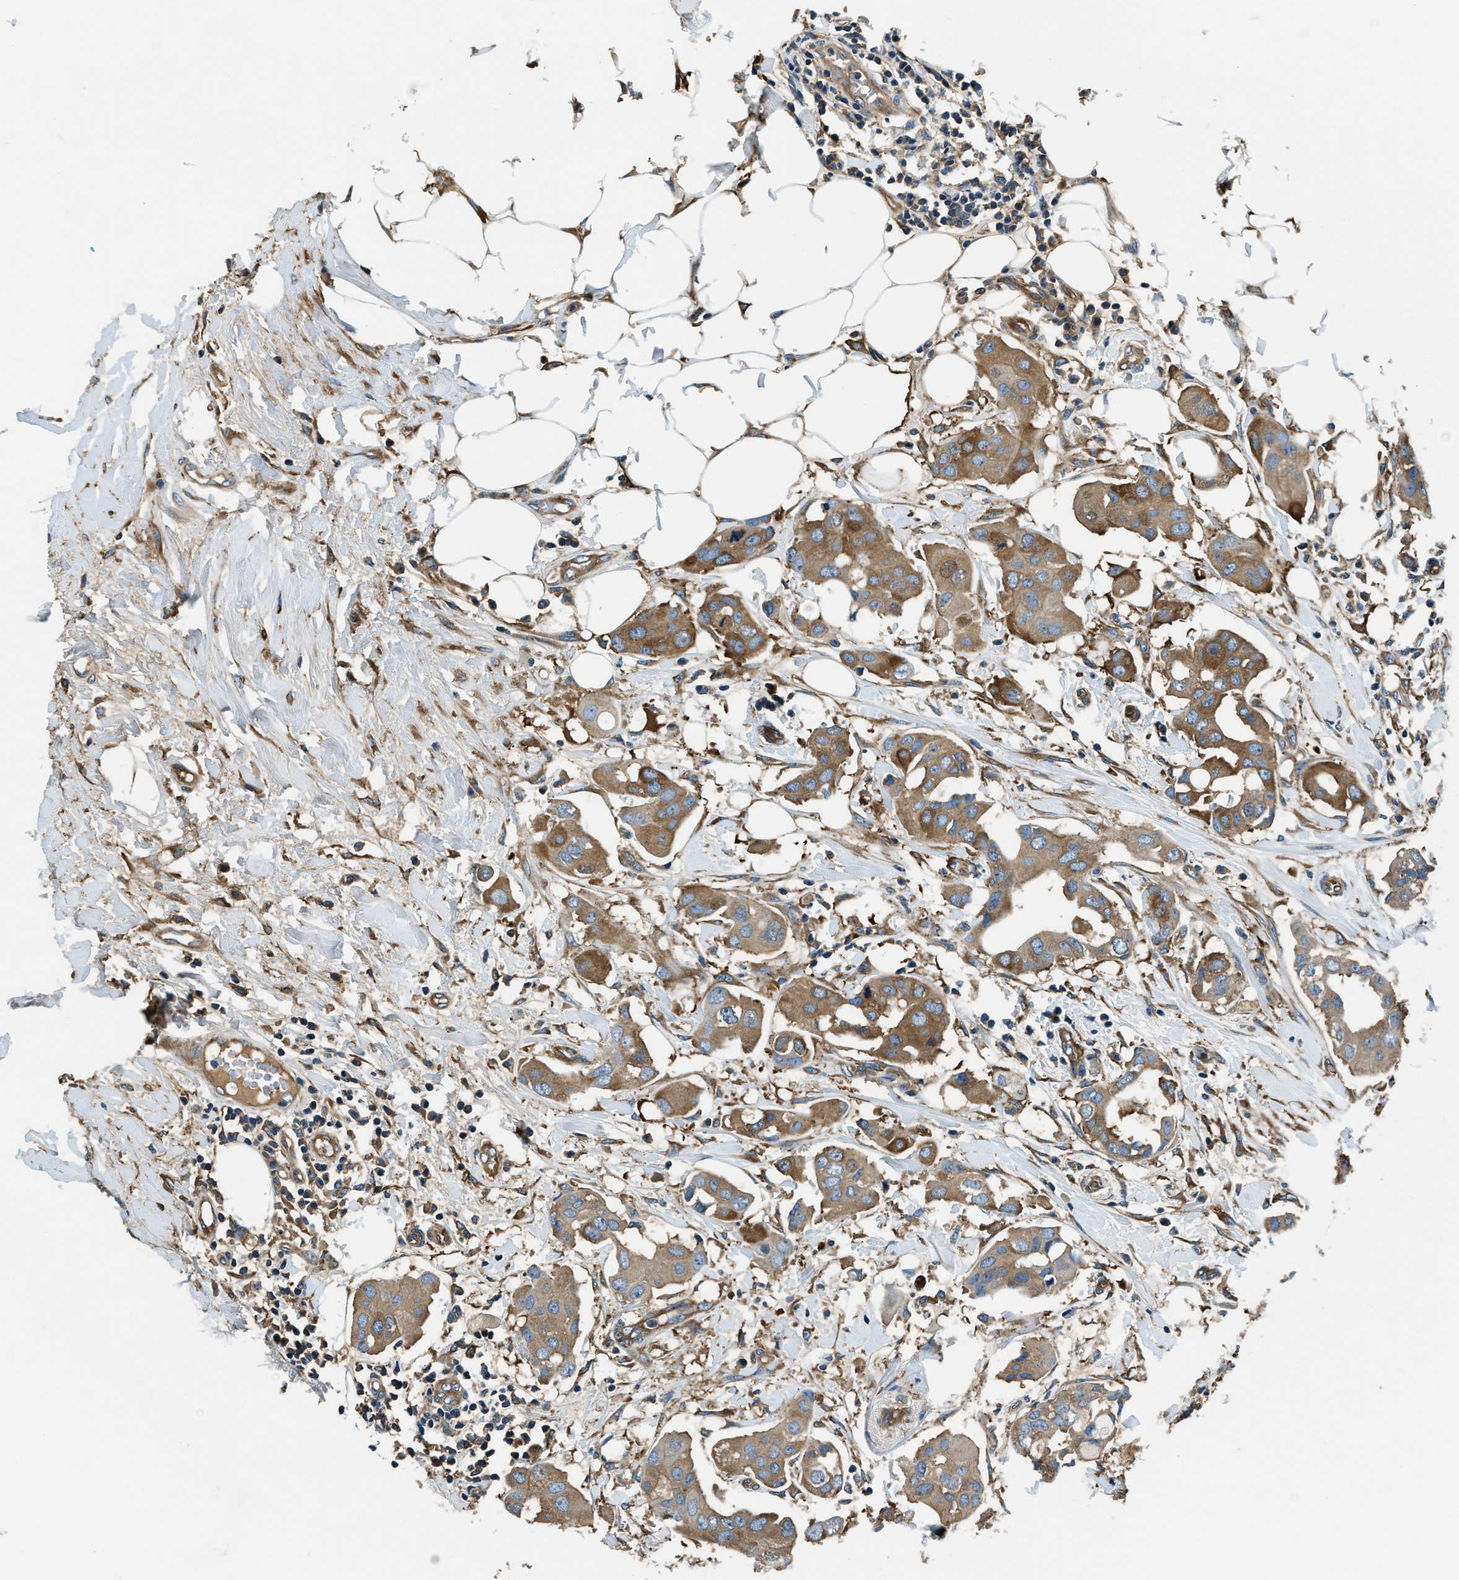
{"staining": {"intensity": "moderate", "quantity": ">75%", "location": "cytoplasmic/membranous"}, "tissue": "breast cancer", "cell_type": "Tumor cells", "image_type": "cancer", "snomed": [{"axis": "morphology", "description": "Duct carcinoma"}, {"axis": "topography", "description": "Breast"}], "caption": "High-magnification brightfield microscopy of infiltrating ductal carcinoma (breast) stained with DAB (brown) and counterstained with hematoxylin (blue). tumor cells exhibit moderate cytoplasmic/membranous expression is present in approximately>75% of cells.", "gene": "EEA1", "patient": {"sex": "female", "age": 40}}